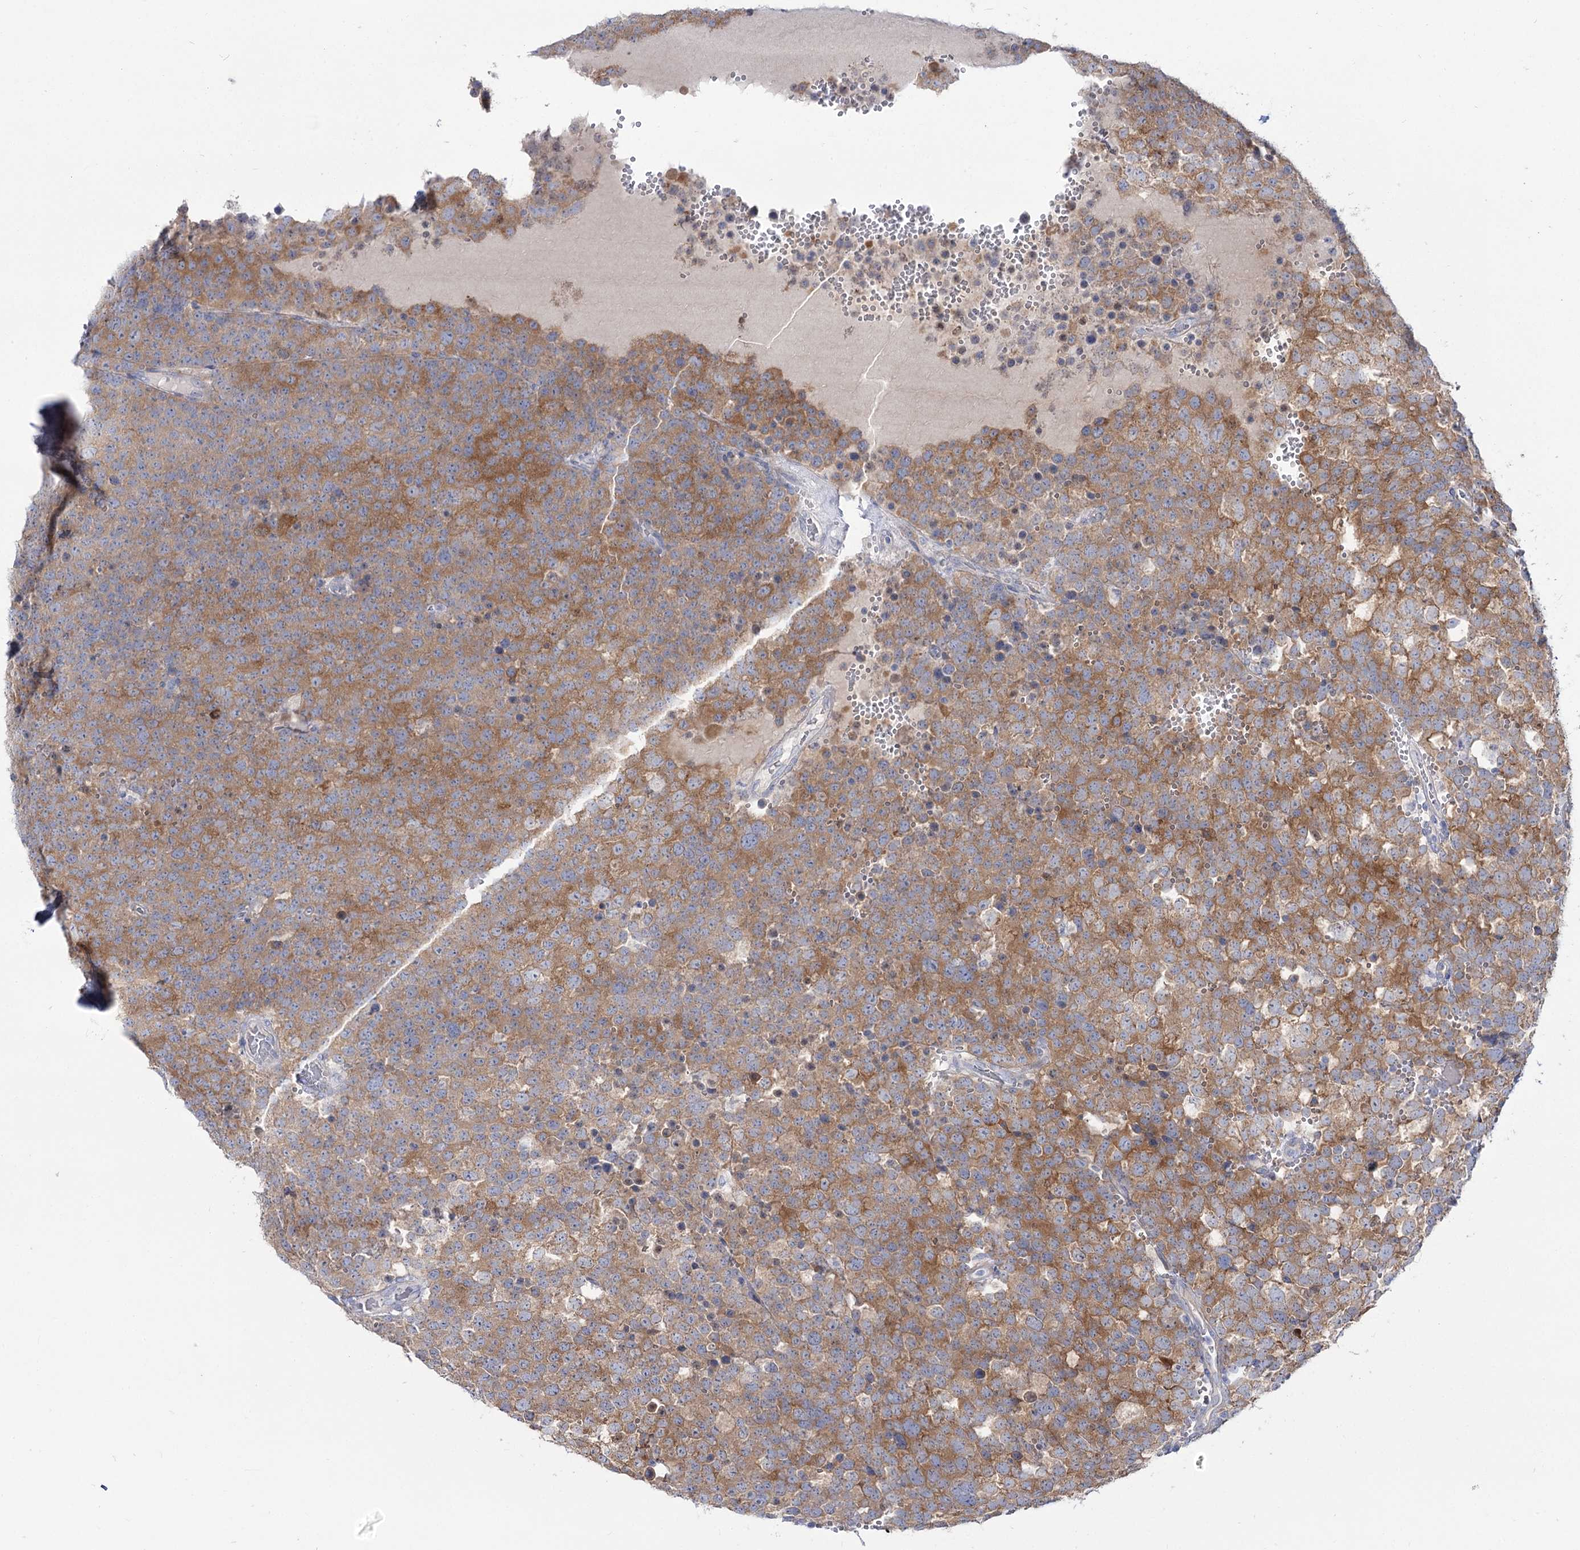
{"staining": {"intensity": "moderate", "quantity": ">75%", "location": "cytoplasmic/membranous"}, "tissue": "testis cancer", "cell_type": "Tumor cells", "image_type": "cancer", "snomed": [{"axis": "morphology", "description": "Seminoma, NOS"}, {"axis": "topography", "description": "Testis"}], "caption": "Immunohistochemical staining of testis cancer (seminoma) reveals medium levels of moderate cytoplasmic/membranous staining in approximately >75% of tumor cells. The protein of interest is shown in brown color, while the nuclei are stained blue.", "gene": "SUOX", "patient": {"sex": "male", "age": 71}}